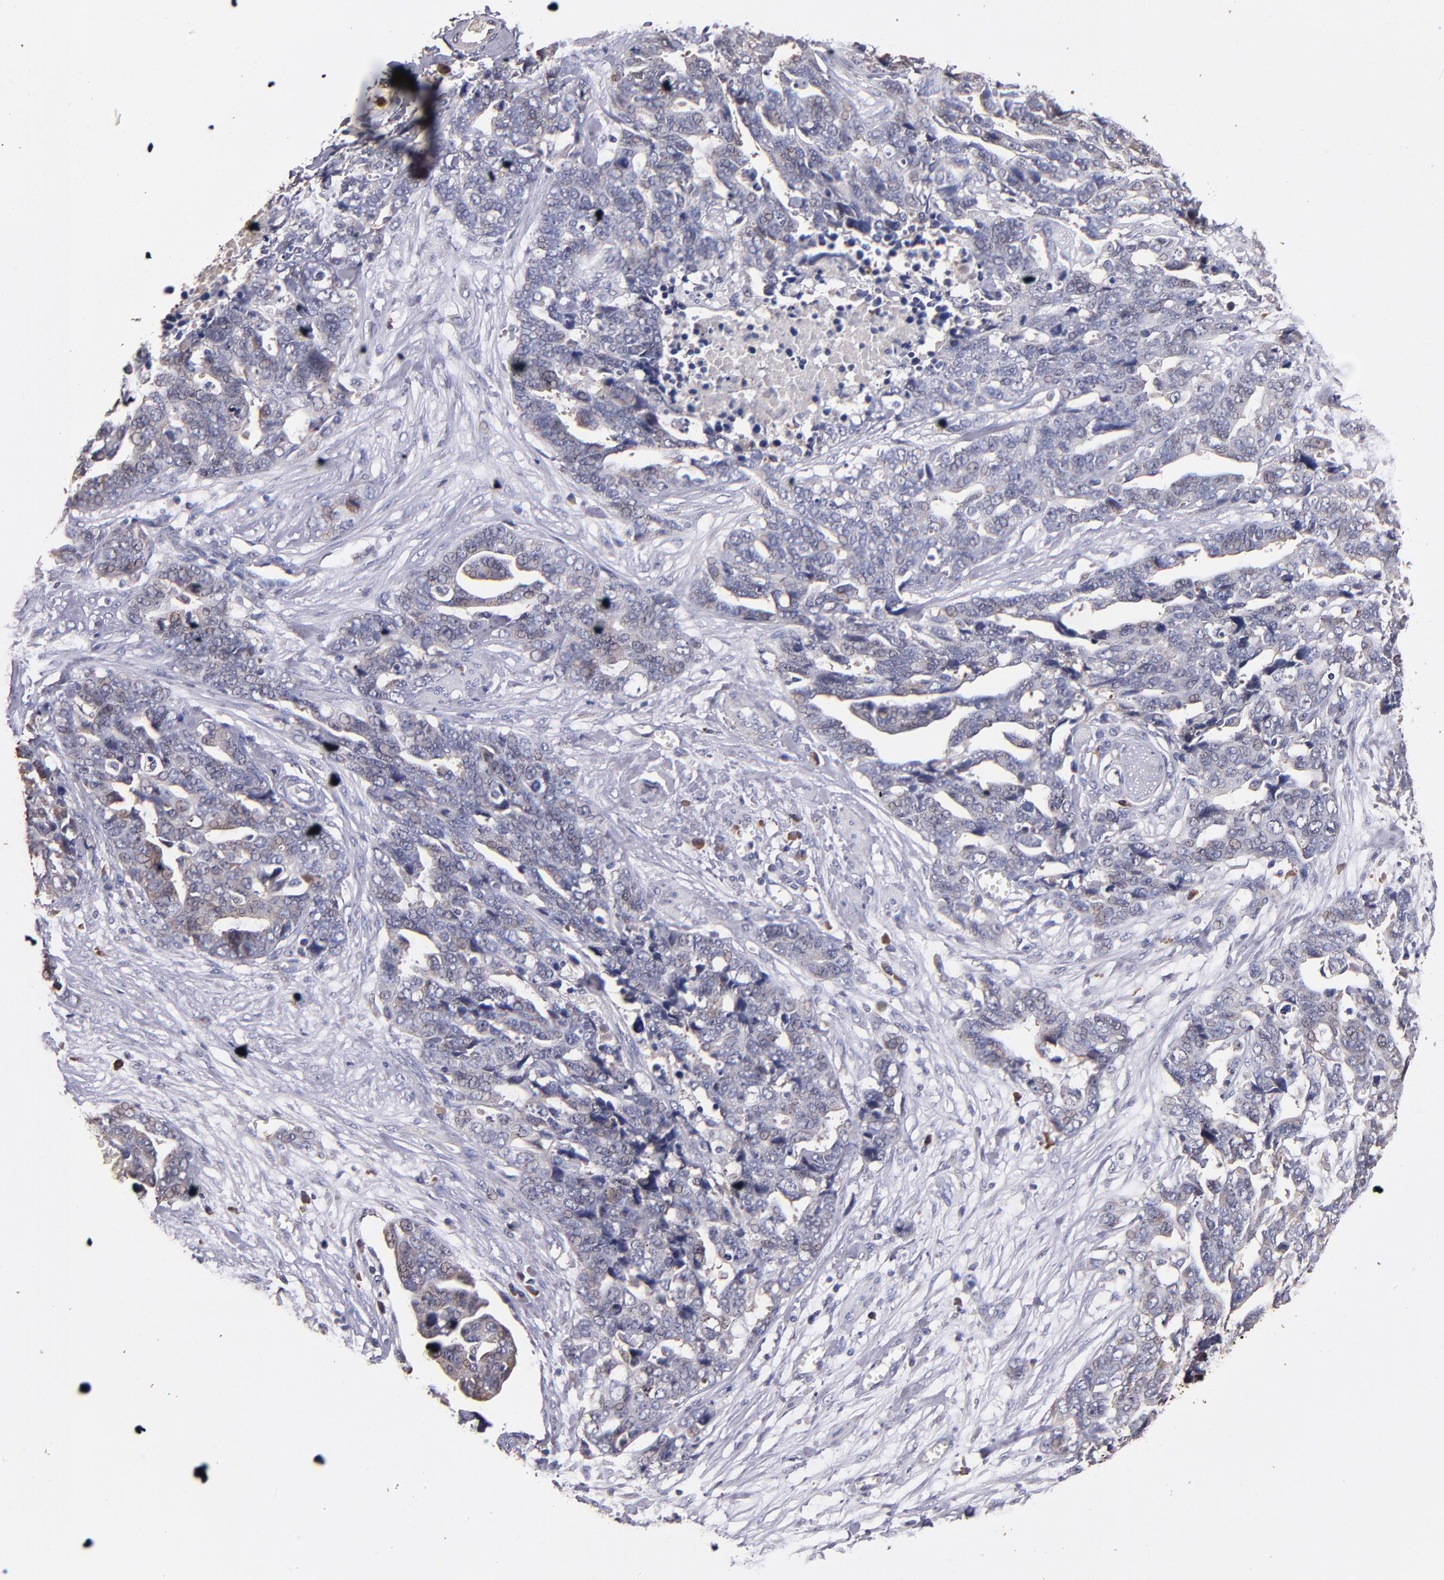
{"staining": {"intensity": "weak", "quantity": "<25%", "location": "cytoplasmic/membranous"}, "tissue": "ovarian cancer", "cell_type": "Tumor cells", "image_type": "cancer", "snomed": [{"axis": "morphology", "description": "Normal tissue, NOS"}, {"axis": "morphology", "description": "Cystadenocarcinoma, serous, NOS"}, {"axis": "topography", "description": "Fallopian tube"}, {"axis": "topography", "description": "Ovary"}], "caption": "A micrograph of human ovarian serous cystadenocarcinoma is negative for staining in tumor cells.", "gene": "TTLL12", "patient": {"sex": "female", "age": 56}}